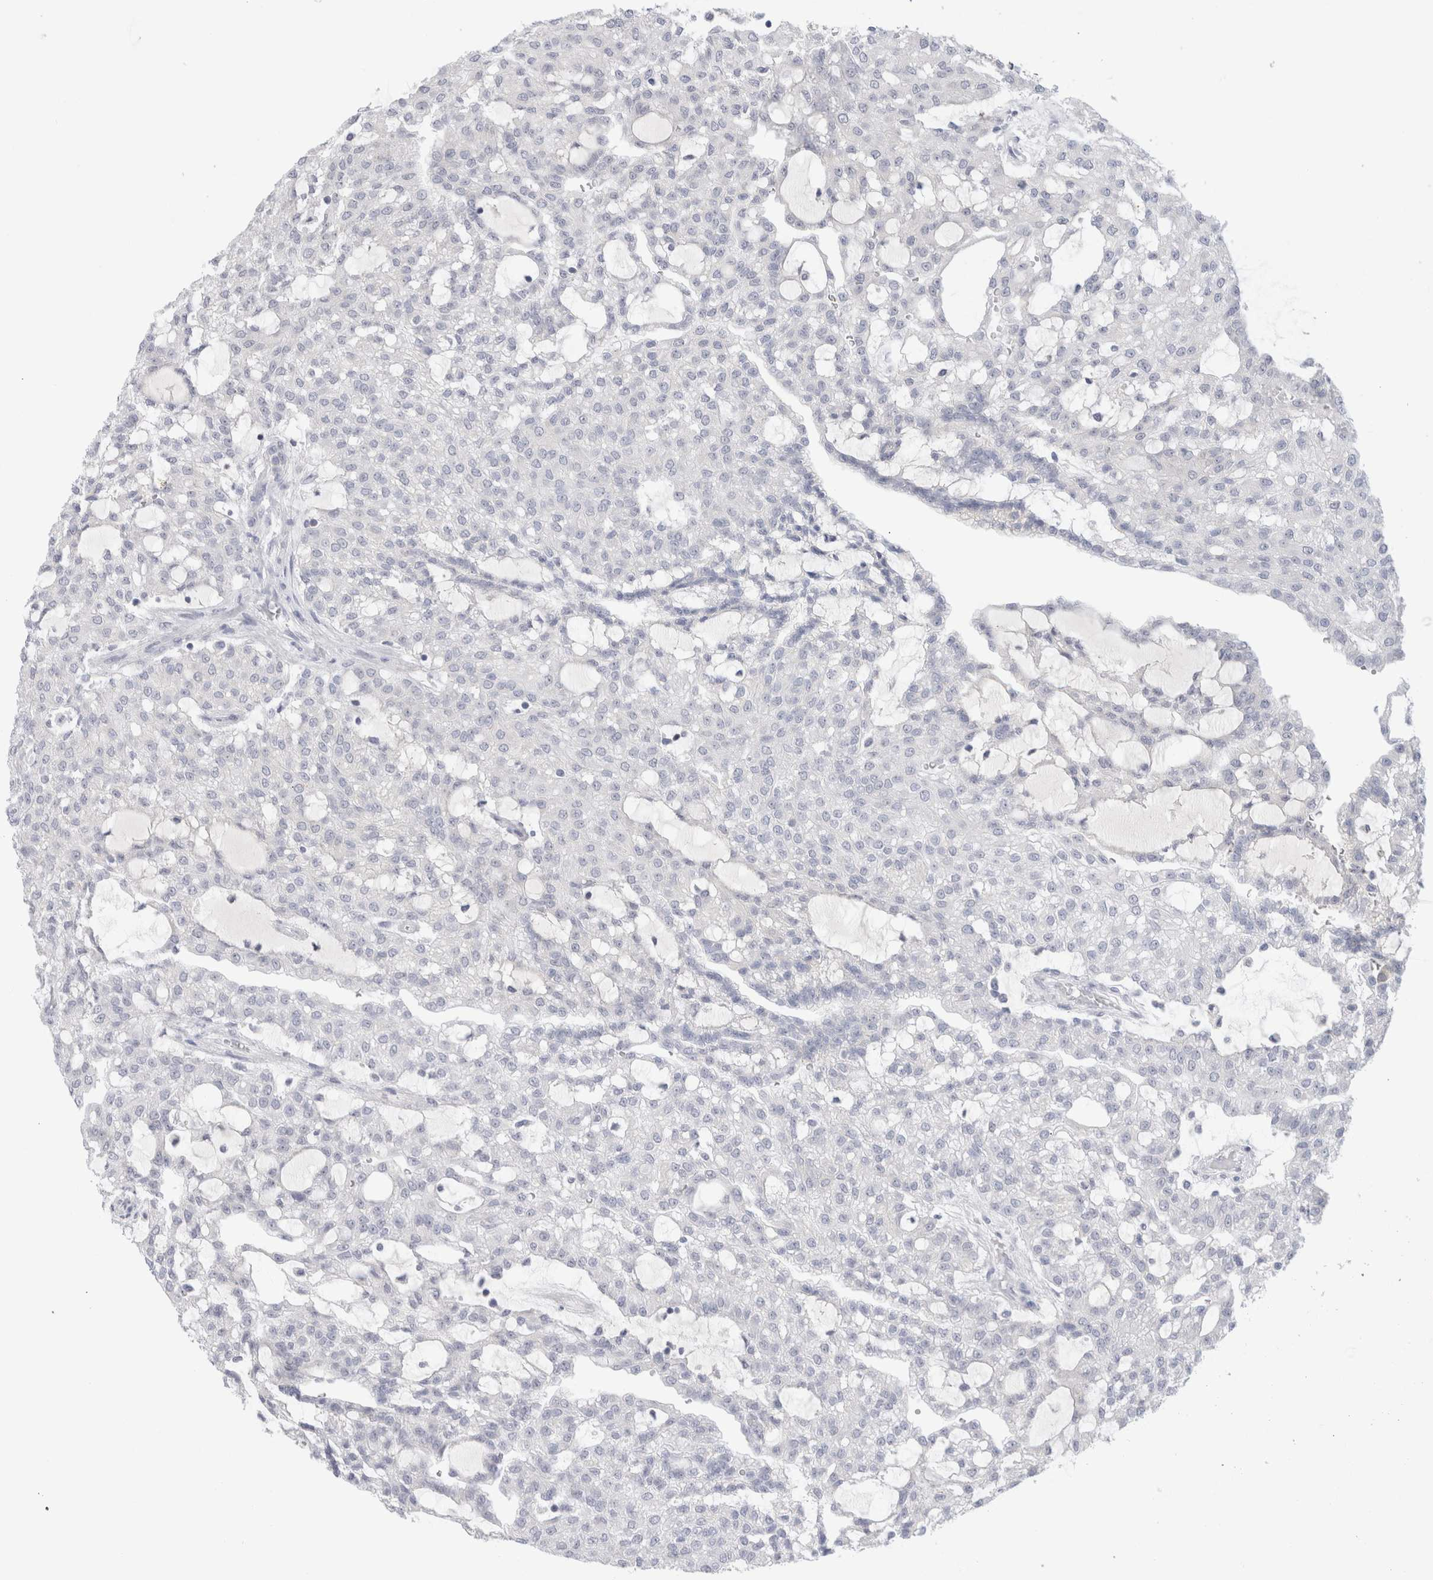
{"staining": {"intensity": "negative", "quantity": "none", "location": "none"}, "tissue": "renal cancer", "cell_type": "Tumor cells", "image_type": "cancer", "snomed": [{"axis": "morphology", "description": "Adenocarcinoma, NOS"}, {"axis": "topography", "description": "Kidney"}], "caption": "Tumor cells show no significant protein positivity in renal adenocarcinoma. (Stains: DAB immunohistochemistry with hematoxylin counter stain, Microscopy: brightfield microscopy at high magnification).", "gene": "CERS5", "patient": {"sex": "male", "age": 63}}